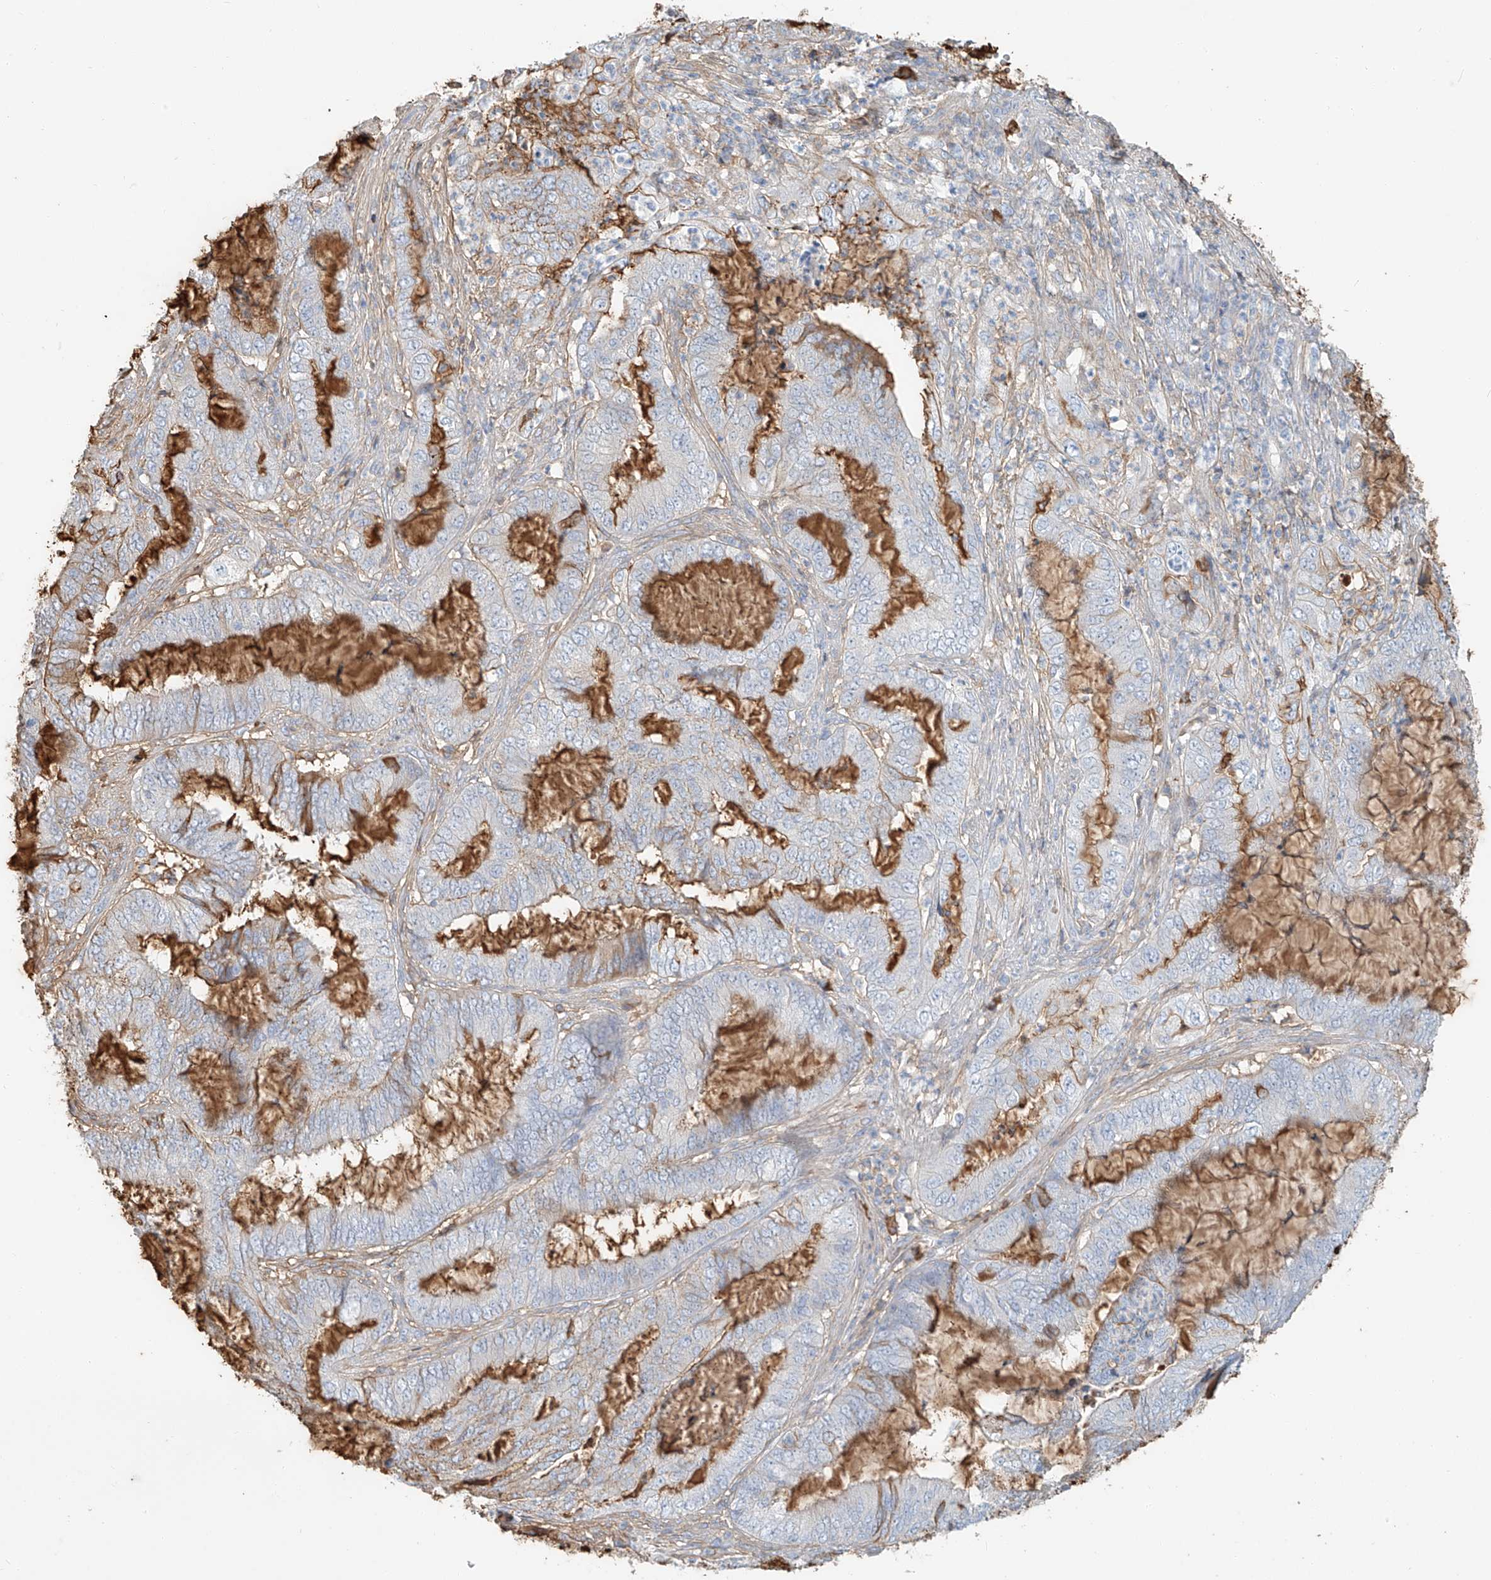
{"staining": {"intensity": "negative", "quantity": "none", "location": "none"}, "tissue": "endometrial cancer", "cell_type": "Tumor cells", "image_type": "cancer", "snomed": [{"axis": "morphology", "description": "Adenocarcinoma, NOS"}, {"axis": "topography", "description": "Endometrium"}], "caption": "Immunohistochemical staining of human endometrial adenocarcinoma reveals no significant expression in tumor cells. The staining is performed using DAB brown chromogen with nuclei counter-stained in using hematoxylin.", "gene": "ZFP30", "patient": {"sex": "female", "age": 51}}